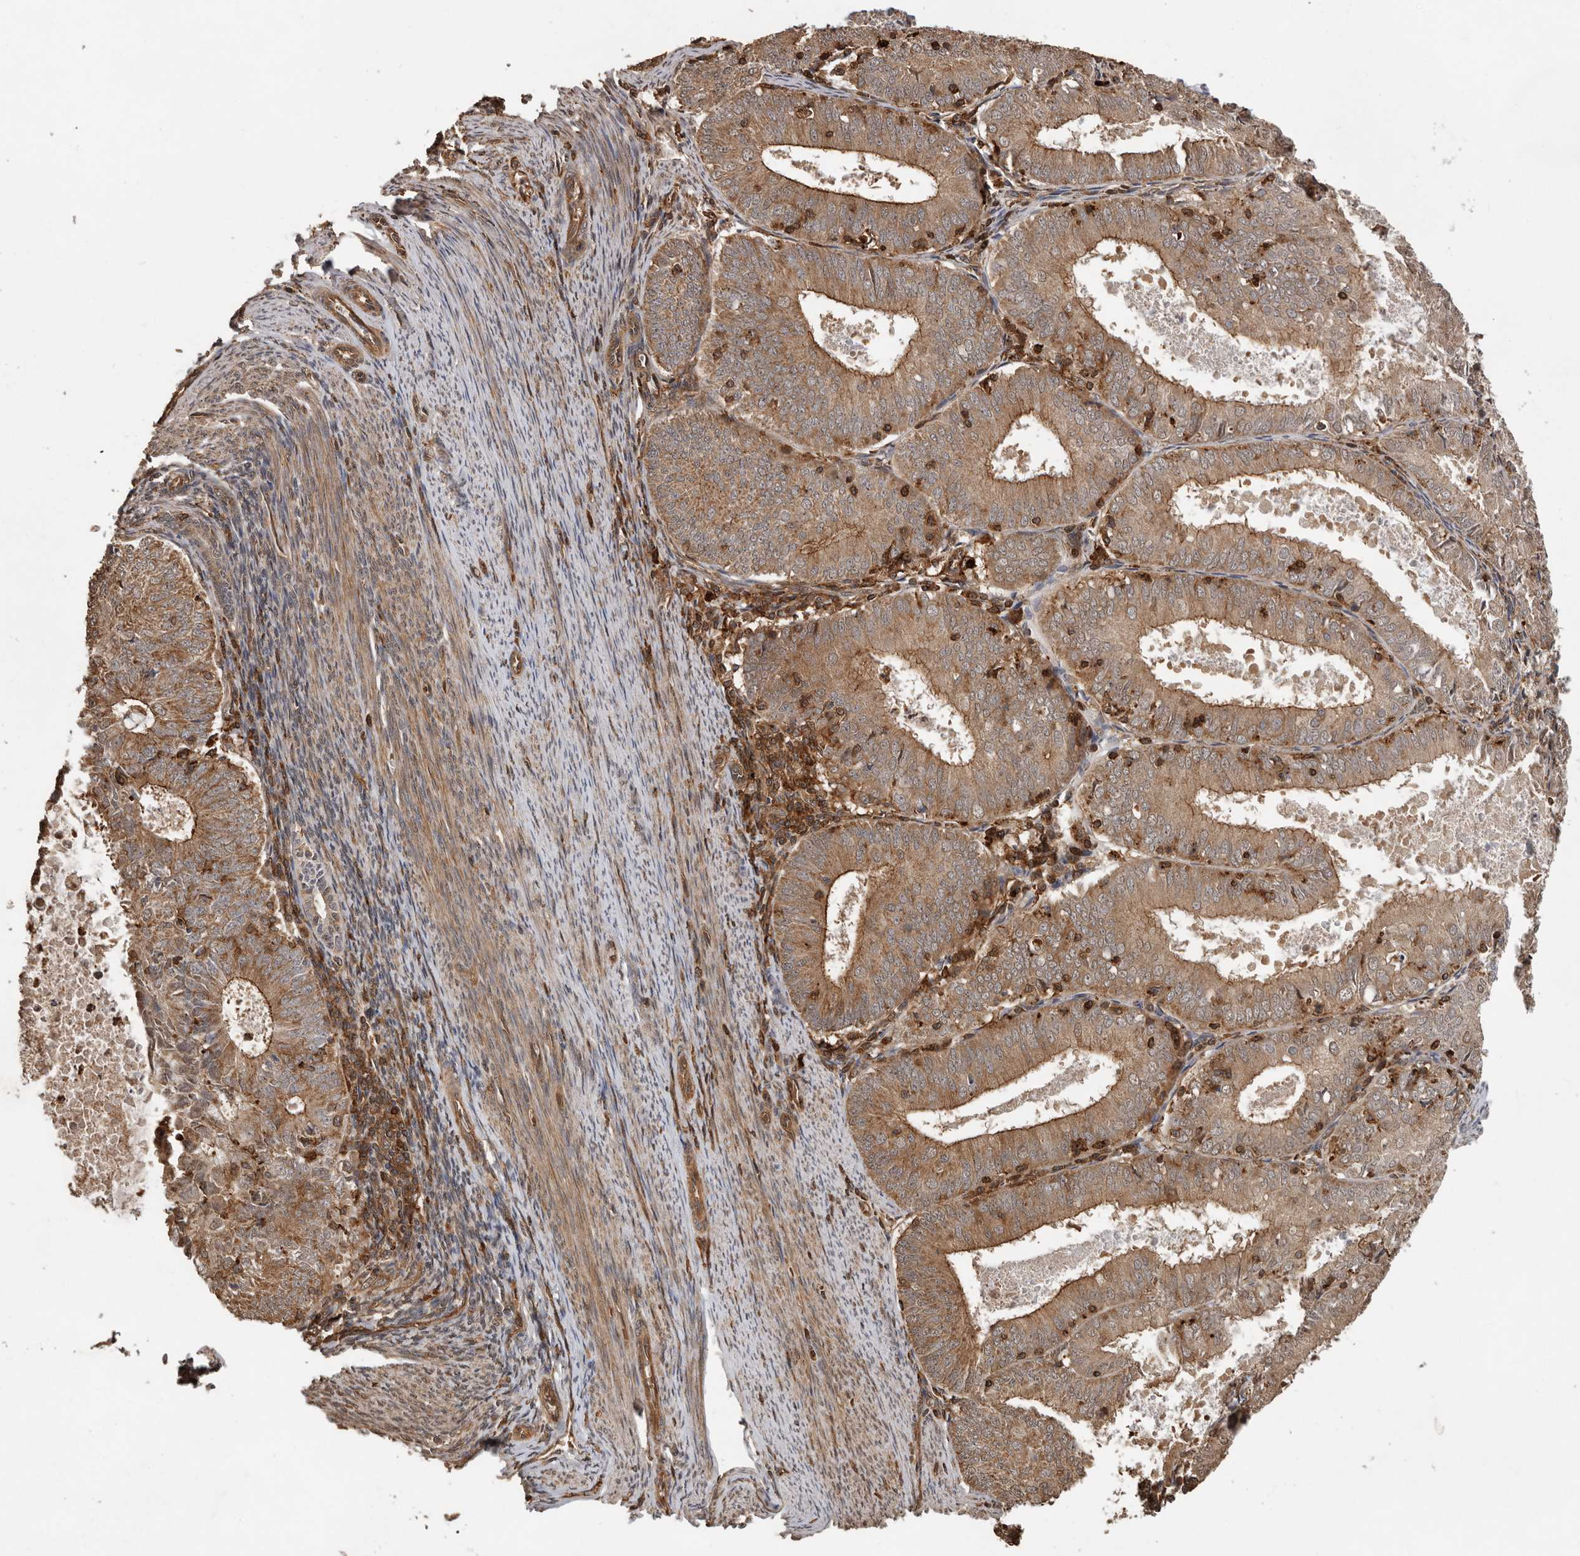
{"staining": {"intensity": "moderate", "quantity": ">75%", "location": "cytoplasmic/membranous"}, "tissue": "endometrial cancer", "cell_type": "Tumor cells", "image_type": "cancer", "snomed": [{"axis": "morphology", "description": "Adenocarcinoma, NOS"}, {"axis": "topography", "description": "Endometrium"}], "caption": "Immunohistochemistry (IHC) of adenocarcinoma (endometrial) demonstrates medium levels of moderate cytoplasmic/membranous staining in about >75% of tumor cells. (DAB IHC with brightfield microscopy, high magnification).", "gene": "RNF157", "patient": {"sex": "female", "age": 57}}